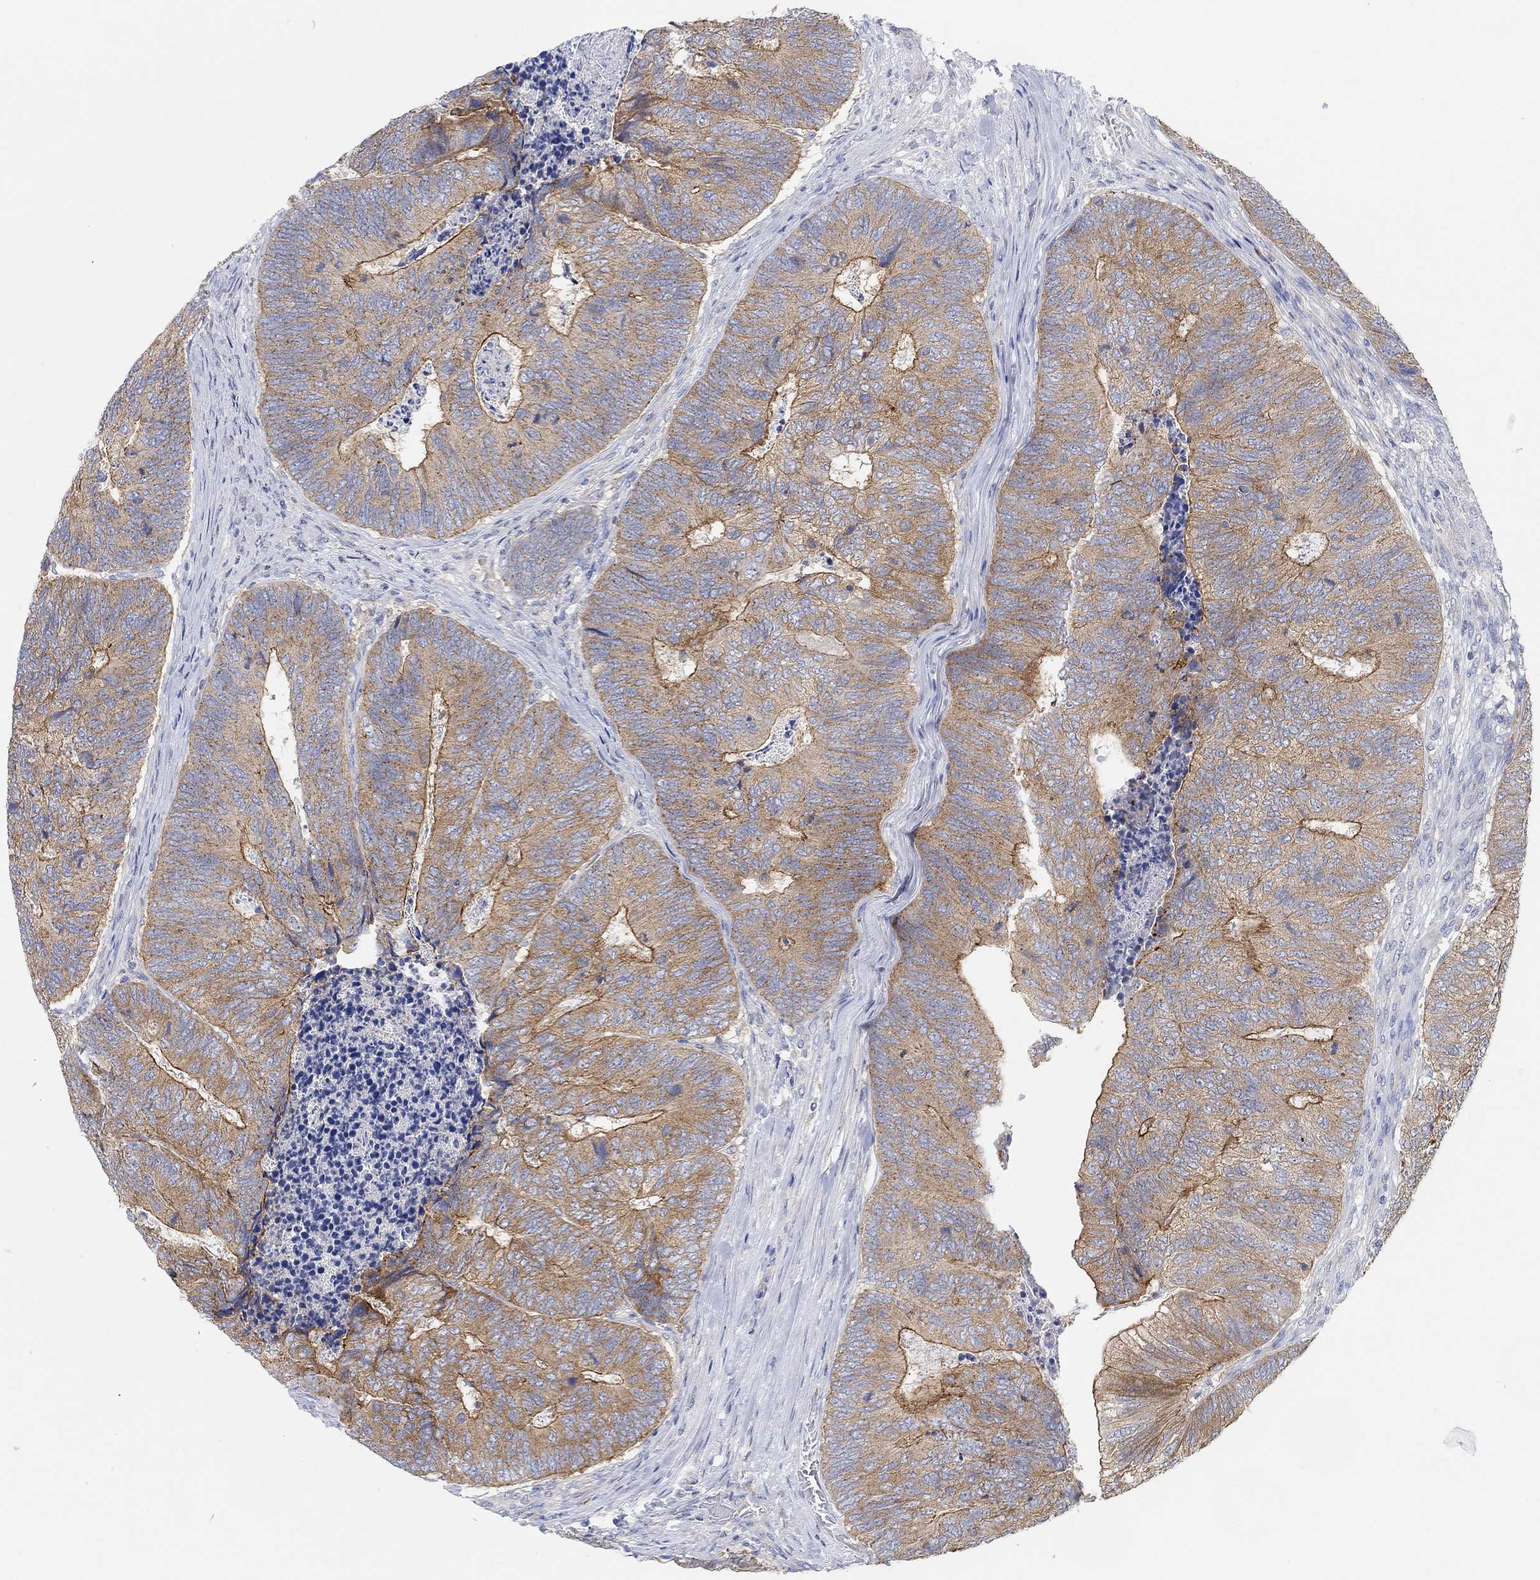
{"staining": {"intensity": "moderate", "quantity": "25%-75%", "location": "cytoplasmic/membranous"}, "tissue": "colorectal cancer", "cell_type": "Tumor cells", "image_type": "cancer", "snomed": [{"axis": "morphology", "description": "Adenocarcinoma, NOS"}, {"axis": "topography", "description": "Colon"}], "caption": "Immunohistochemistry (IHC) micrograph of adenocarcinoma (colorectal) stained for a protein (brown), which displays medium levels of moderate cytoplasmic/membranous staining in approximately 25%-75% of tumor cells.", "gene": "RGS1", "patient": {"sex": "female", "age": 67}}